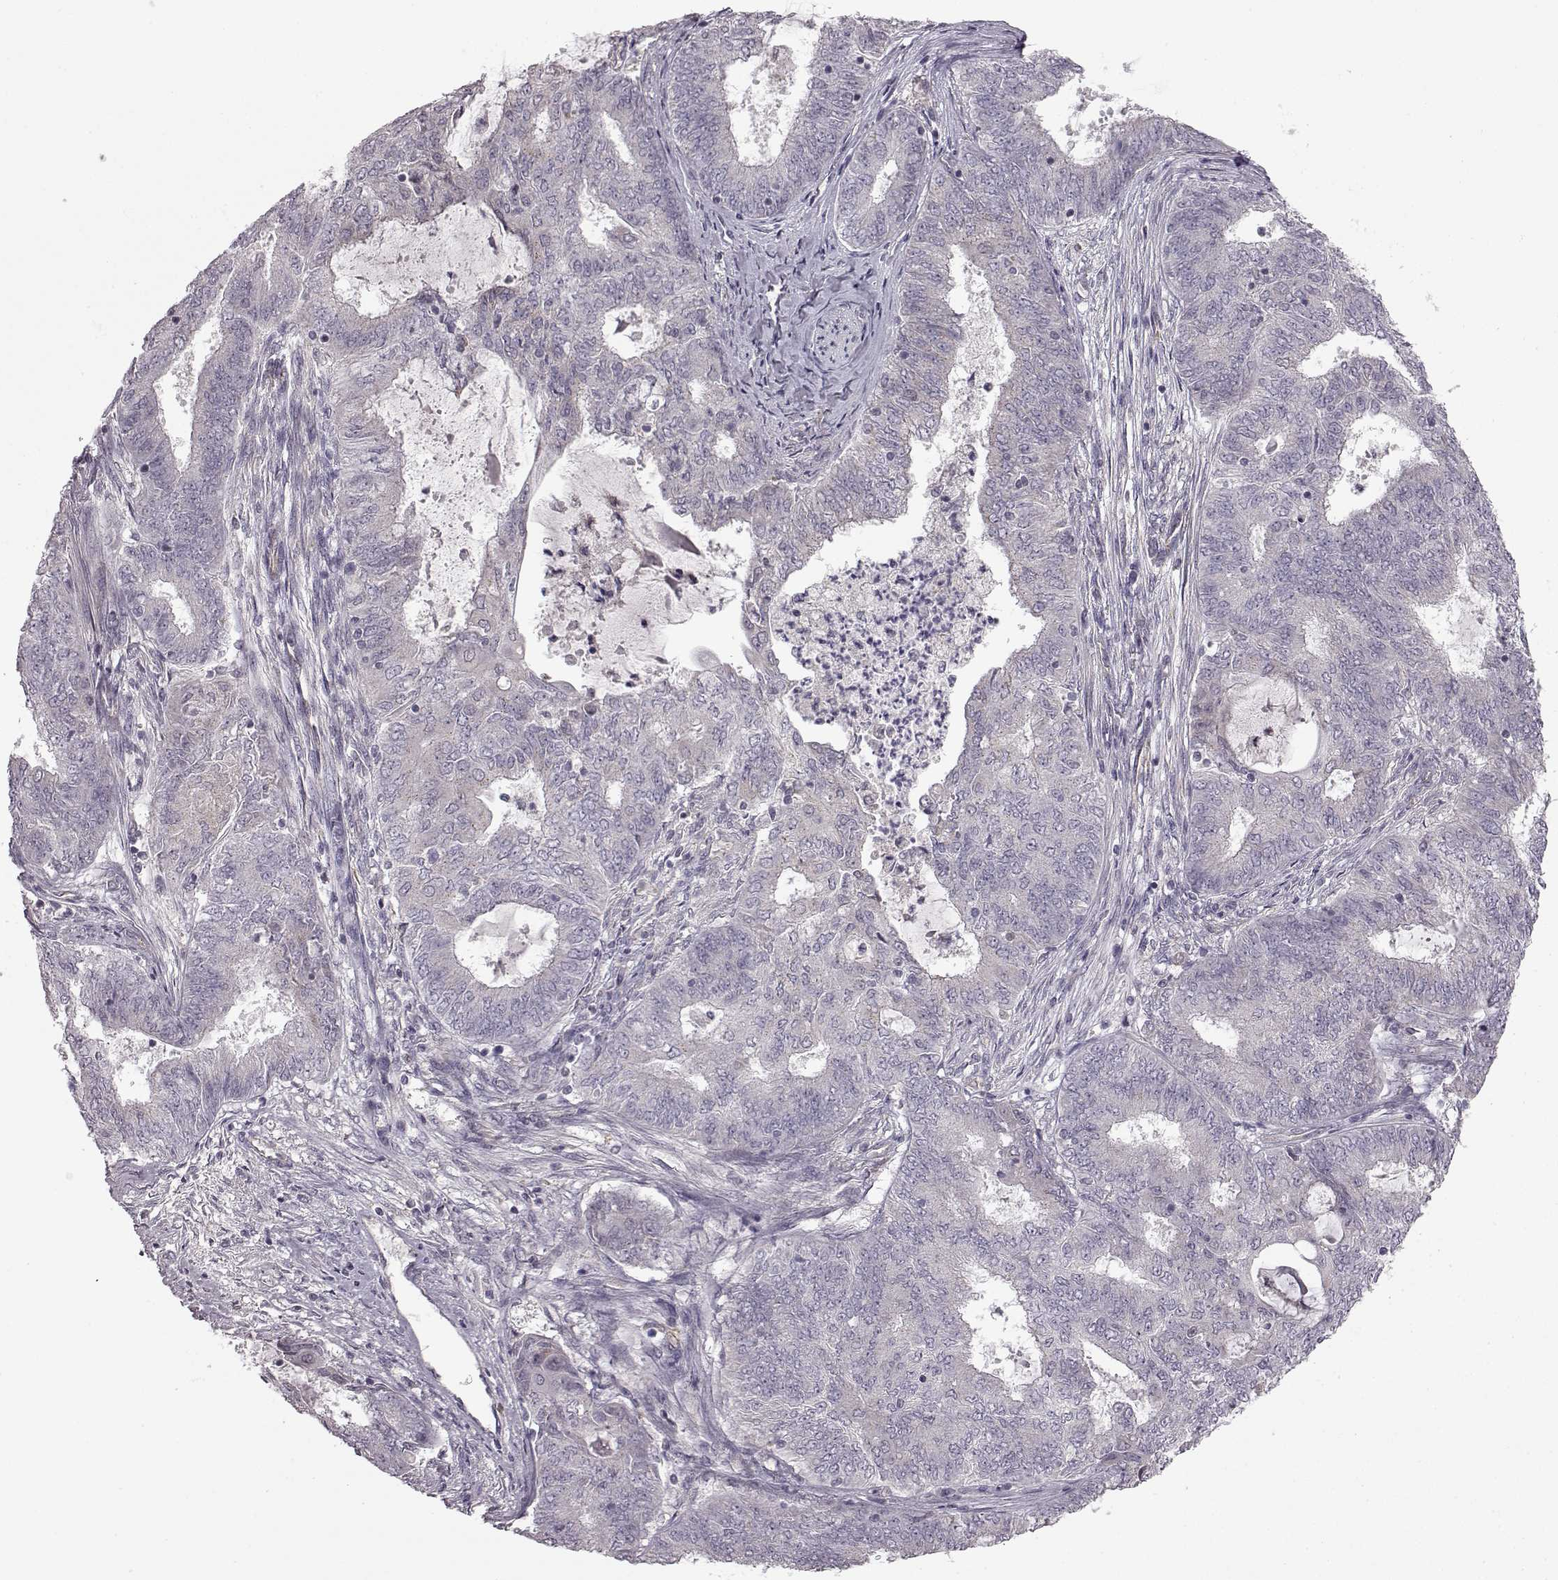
{"staining": {"intensity": "negative", "quantity": "none", "location": "none"}, "tissue": "endometrial cancer", "cell_type": "Tumor cells", "image_type": "cancer", "snomed": [{"axis": "morphology", "description": "Adenocarcinoma, NOS"}, {"axis": "topography", "description": "Endometrium"}], "caption": "Human endometrial adenocarcinoma stained for a protein using IHC exhibits no staining in tumor cells.", "gene": "B3GNT6", "patient": {"sex": "female", "age": 62}}